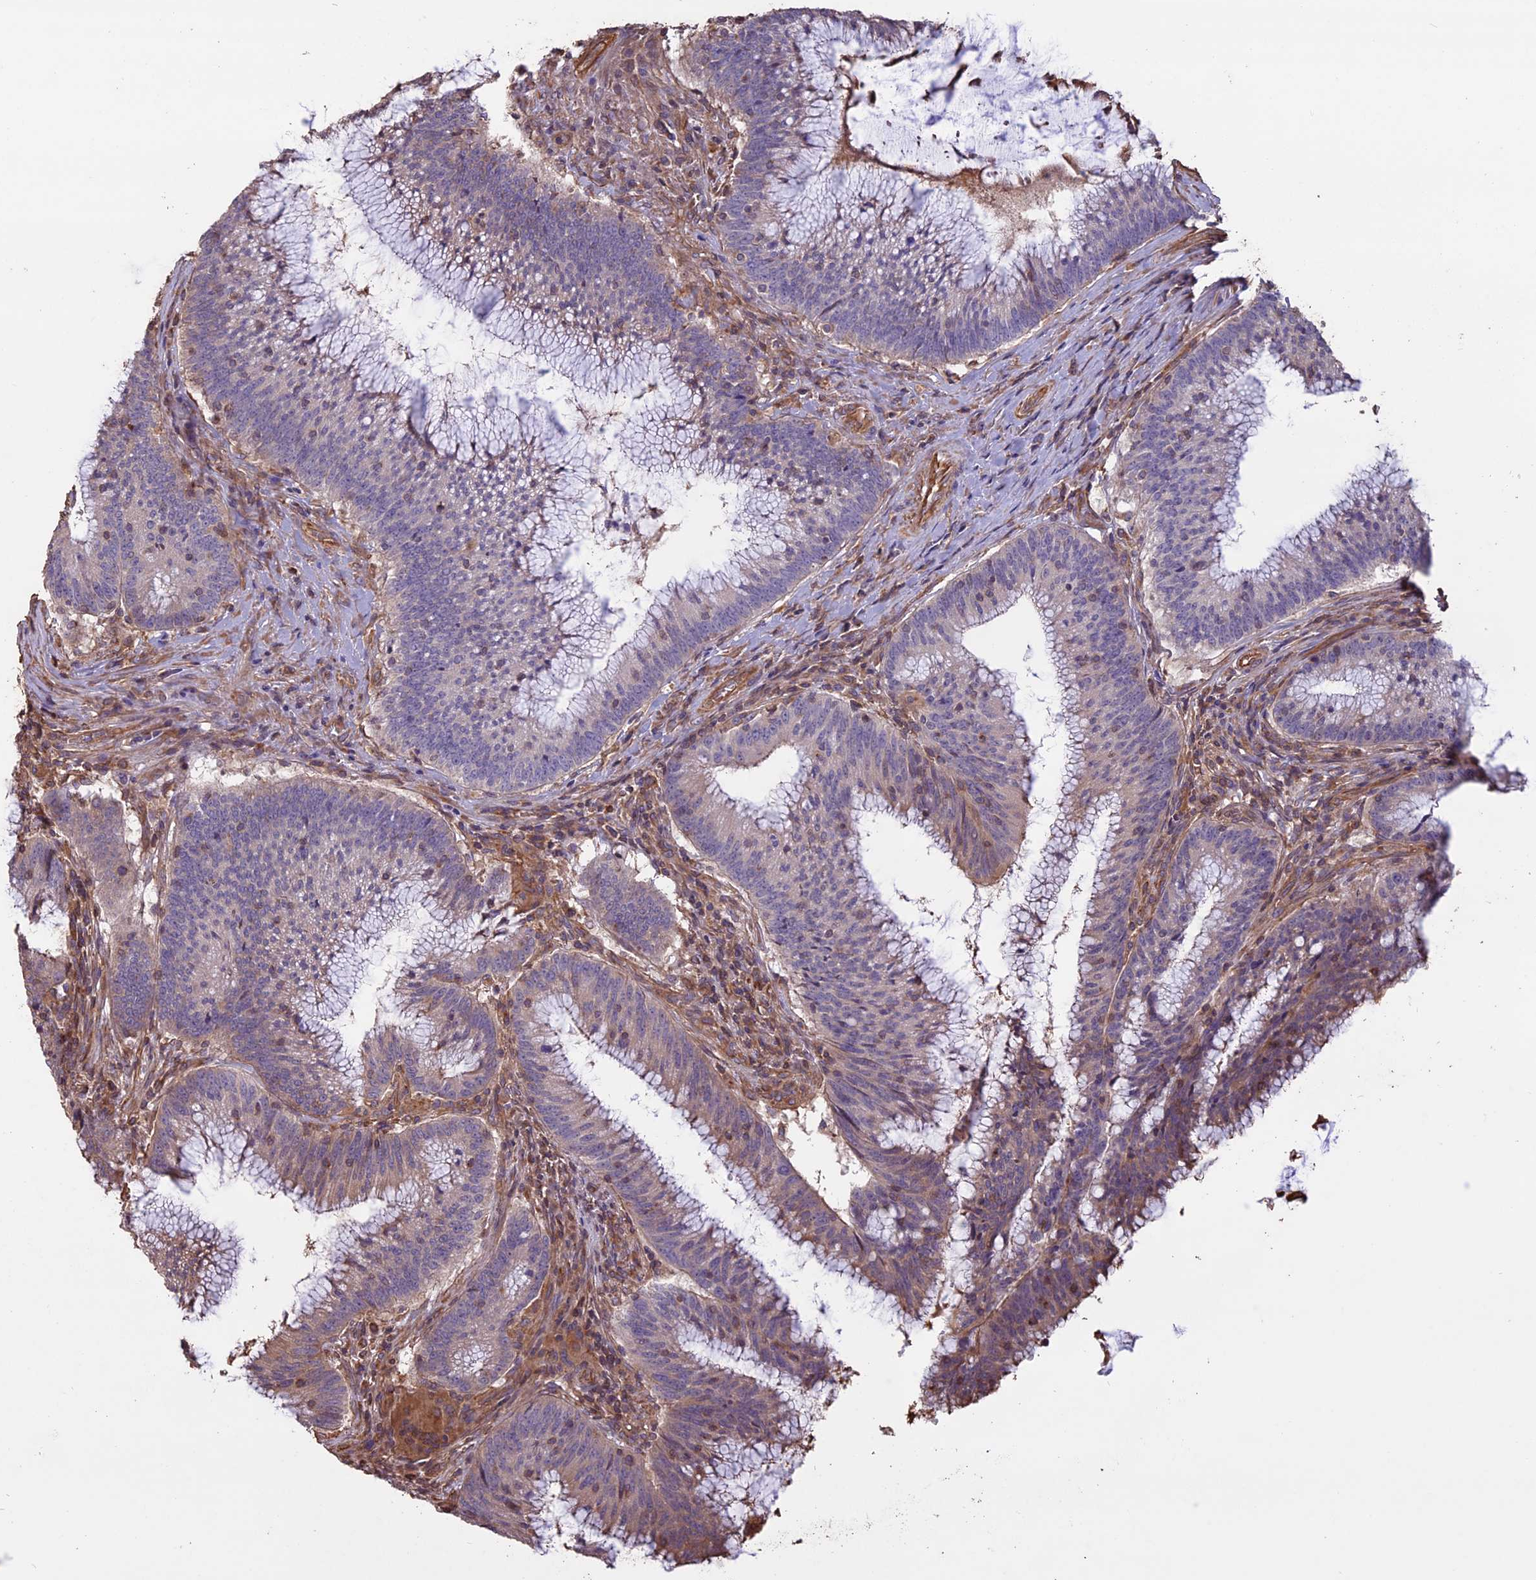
{"staining": {"intensity": "weak", "quantity": "25%-75%", "location": "cytoplasmic/membranous"}, "tissue": "colorectal cancer", "cell_type": "Tumor cells", "image_type": "cancer", "snomed": [{"axis": "morphology", "description": "Adenocarcinoma, NOS"}, {"axis": "topography", "description": "Rectum"}], "caption": "Immunohistochemical staining of human adenocarcinoma (colorectal) displays low levels of weak cytoplasmic/membranous staining in approximately 25%-75% of tumor cells.", "gene": "CCDC148", "patient": {"sex": "female", "age": 77}}